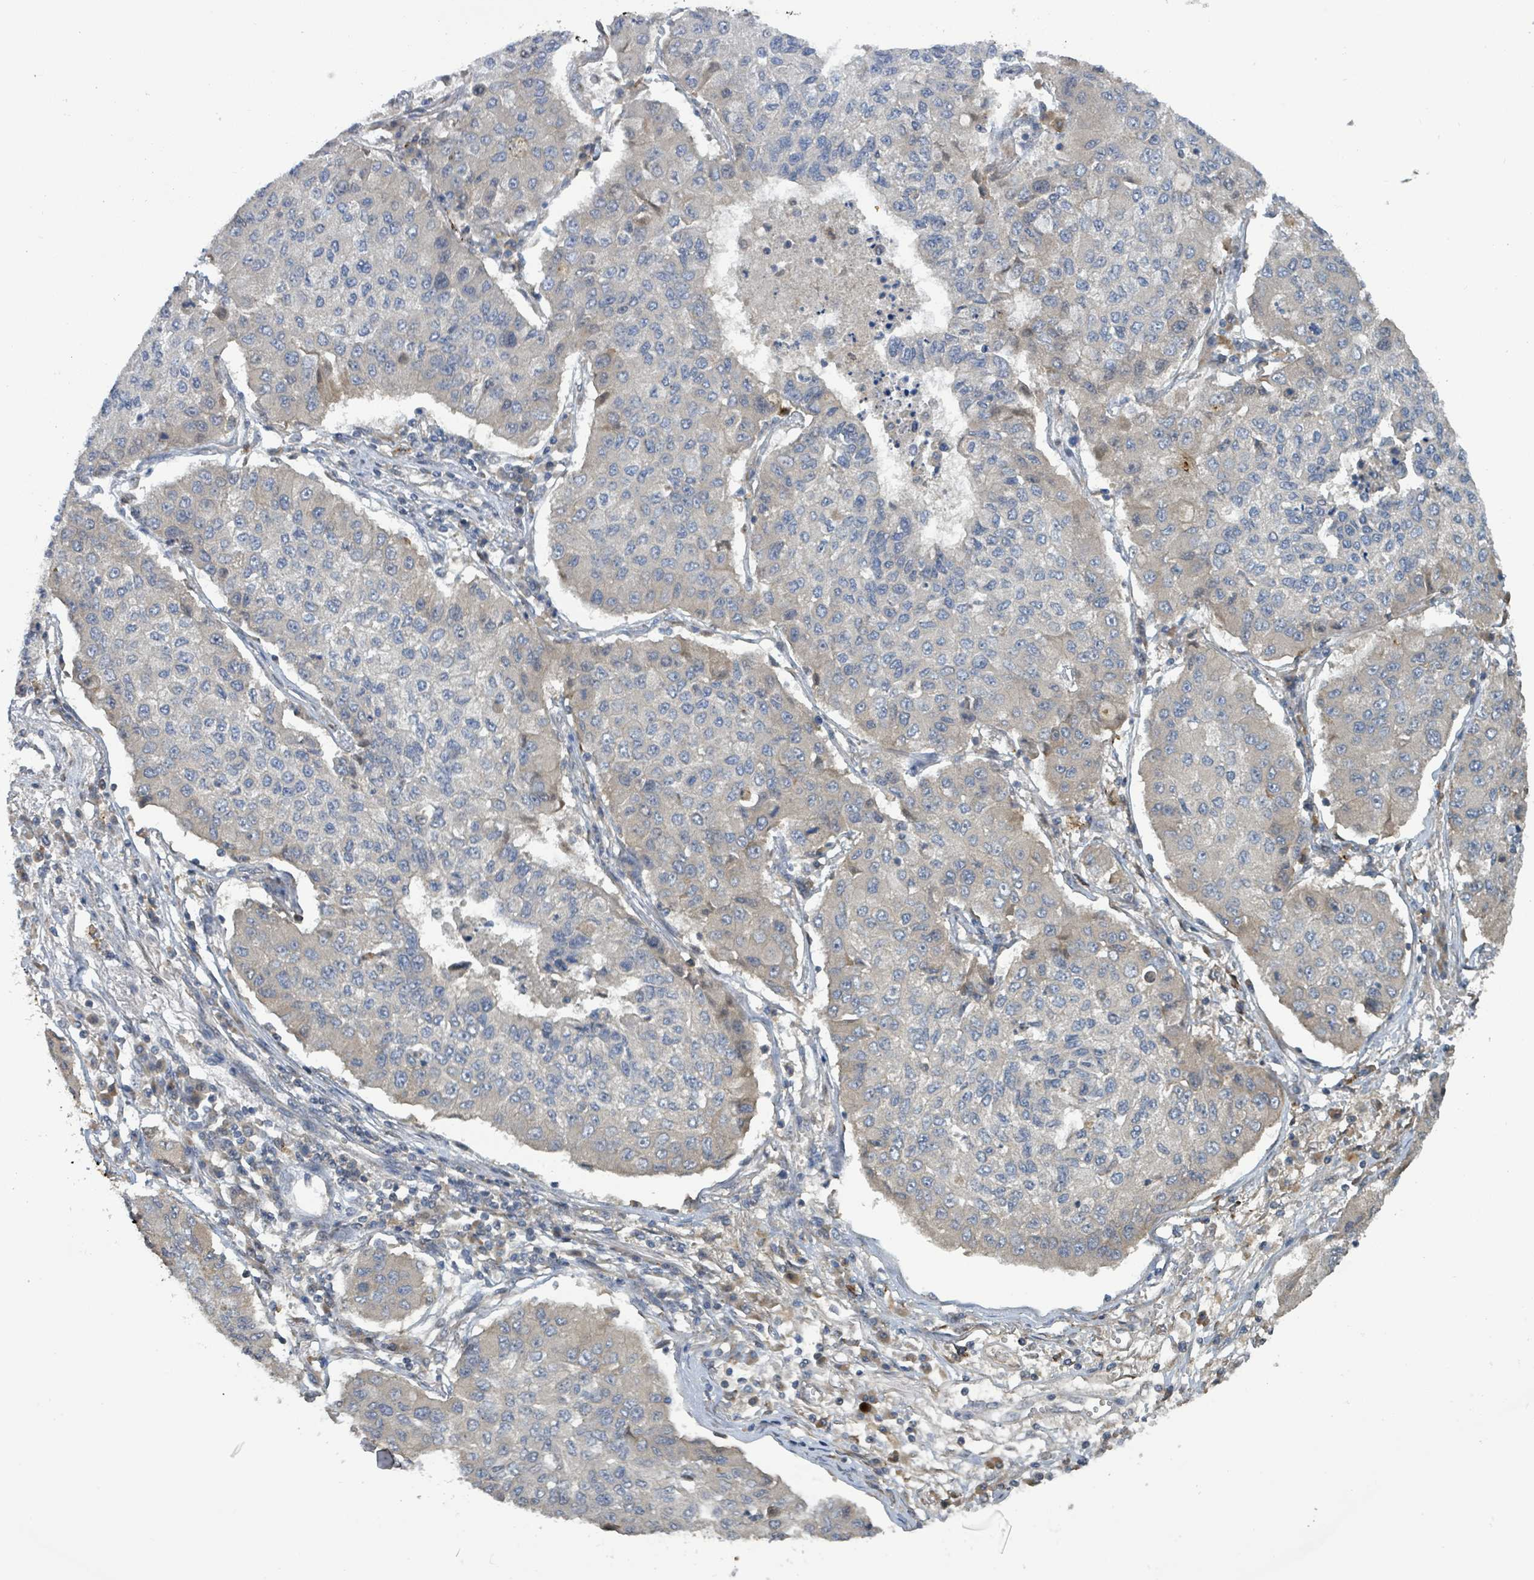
{"staining": {"intensity": "negative", "quantity": "none", "location": "none"}, "tissue": "lung cancer", "cell_type": "Tumor cells", "image_type": "cancer", "snomed": [{"axis": "morphology", "description": "Squamous cell carcinoma, NOS"}, {"axis": "topography", "description": "Lung"}], "caption": "The immunohistochemistry histopathology image has no significant staining in tumor cells of lung cancer tissue.", "gene": "CCDC121", "patient": {"sex": "male", "age": 74}}